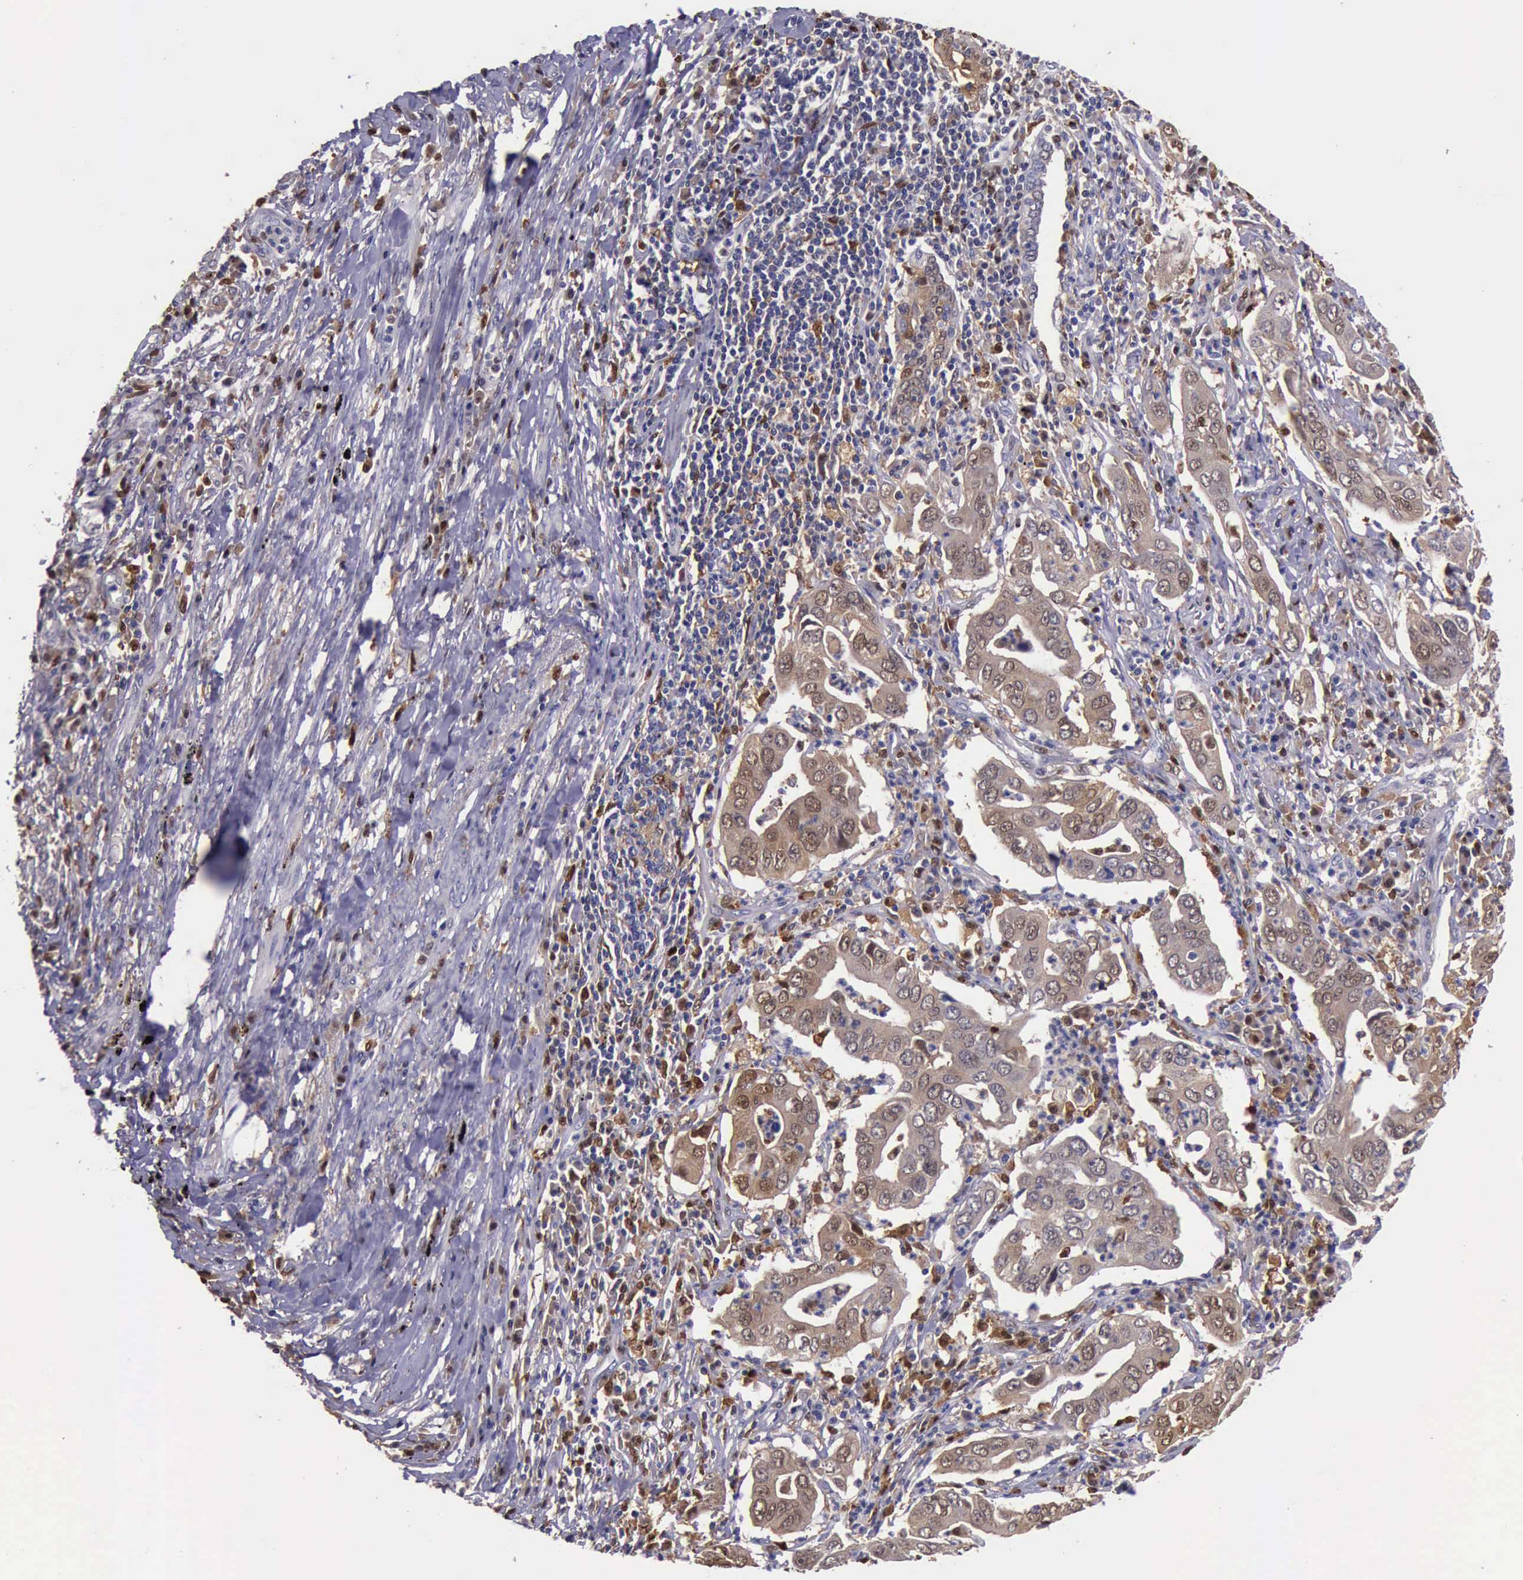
{"staining": {"intensity": "weak", "quantity": "<25%", "location": "cytoplasmic/membranous,nuclear"}, "tissue": "lung cancer", "cell_type": "Tumor cells", "image_type": "cancer", "snomed": [{"axis": "morphology", "description": "Adenocarcinoma, NOS"}, {"axis": "topography", "description": "Lung"}], "caption": "The photomicrograph demonstrates no significant positivity in tumor cells of lung adenocarcinoma.", "gene": "TYMP", "patient": {"sex": "male", "age": 48}}